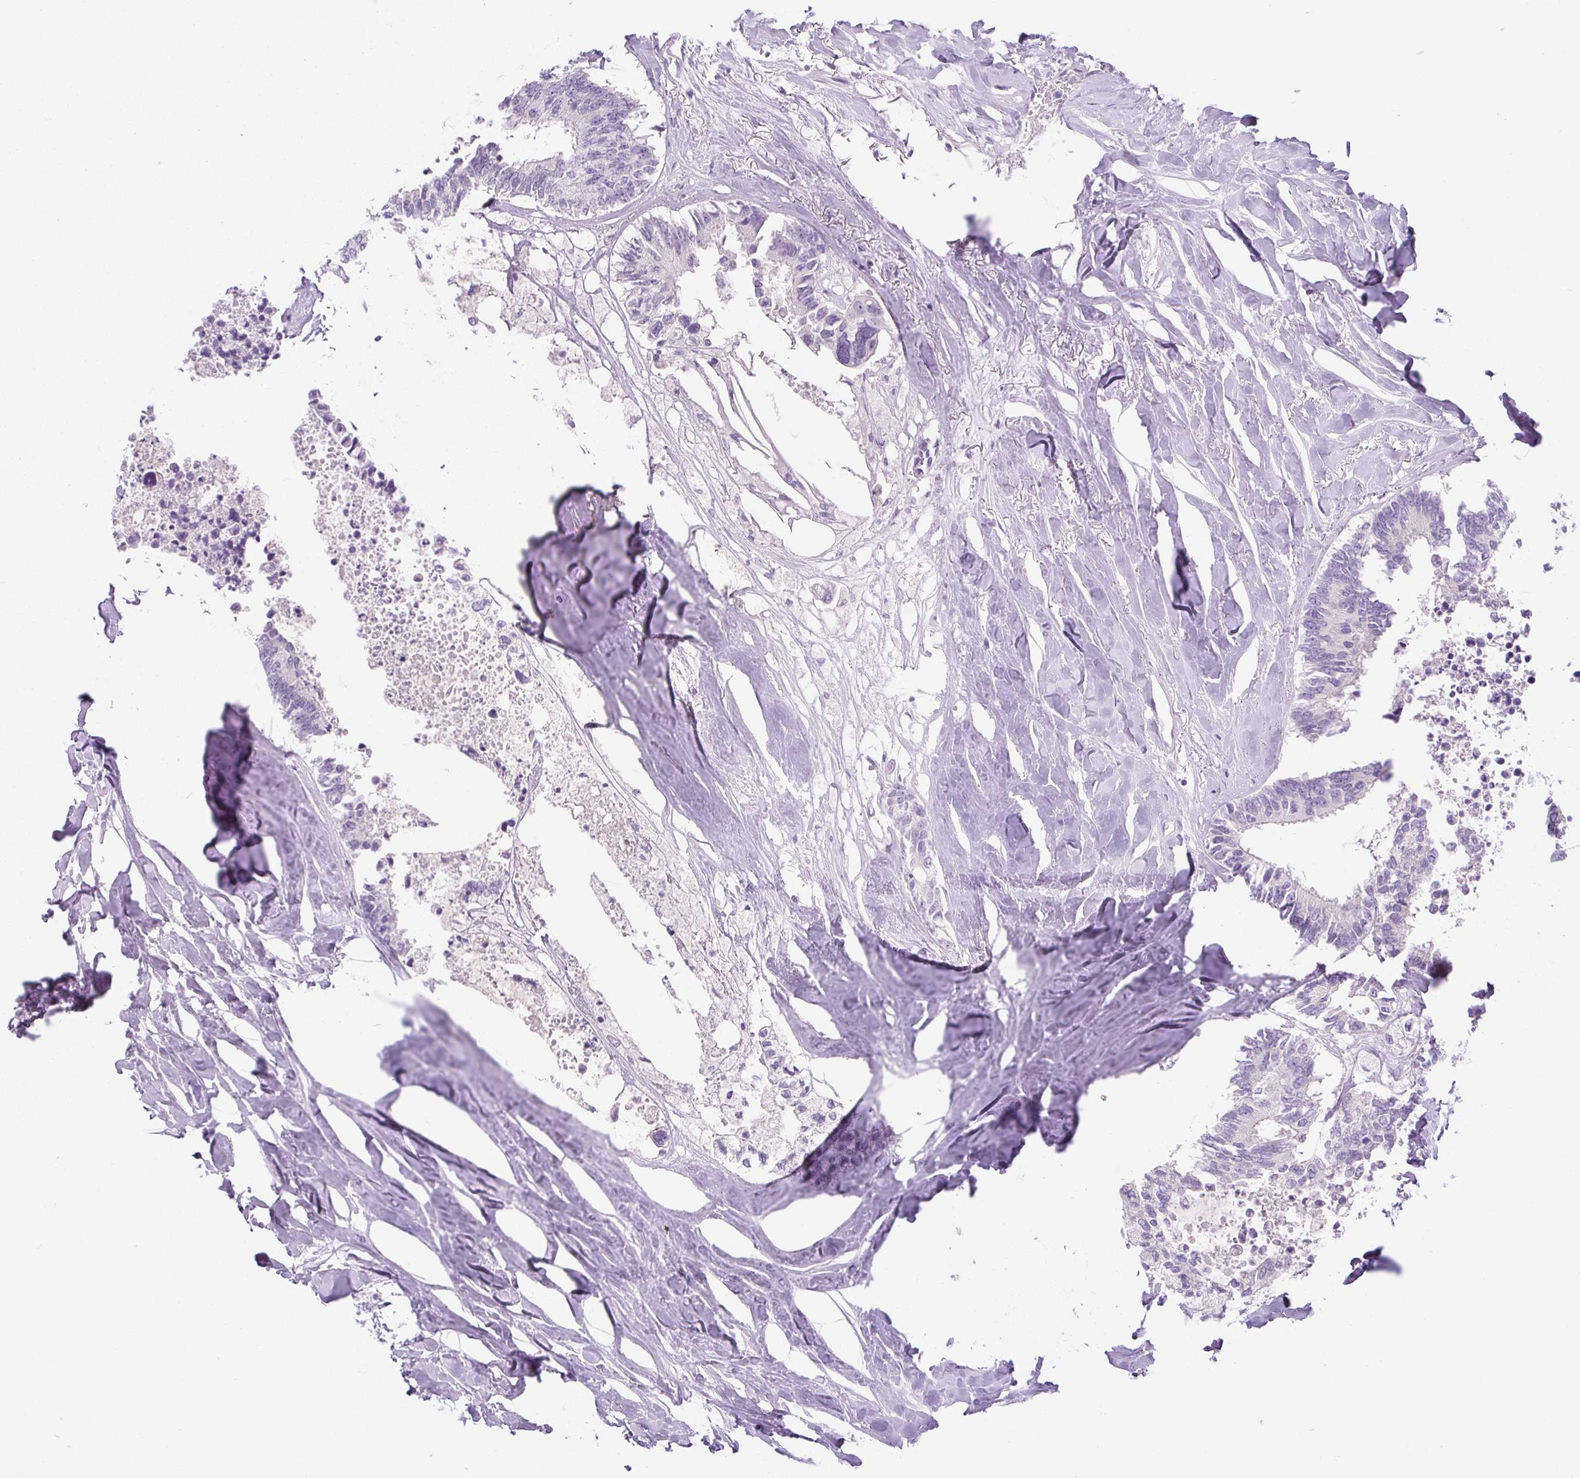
{"staining": {"intensity": "negative", "quantity": "none", "location": "none"}, "tissue": "colorectal cancer", "cell_type": "Tumor cells", "image_type": "cancer", "snomed": [{"axis": "morphology", "description": "Adenocarcinoma, NOS"}, {"axis": "topography", "description": "Colon"}, {"axis": "topography", "description": "Rectum"}], "caption": "The image demonstrates no significant positivity in tumor cells of colorectal cancer (adenocarcinoma).", "gene": "UBL3", "patient": {"sex": "male", "age": 57}}